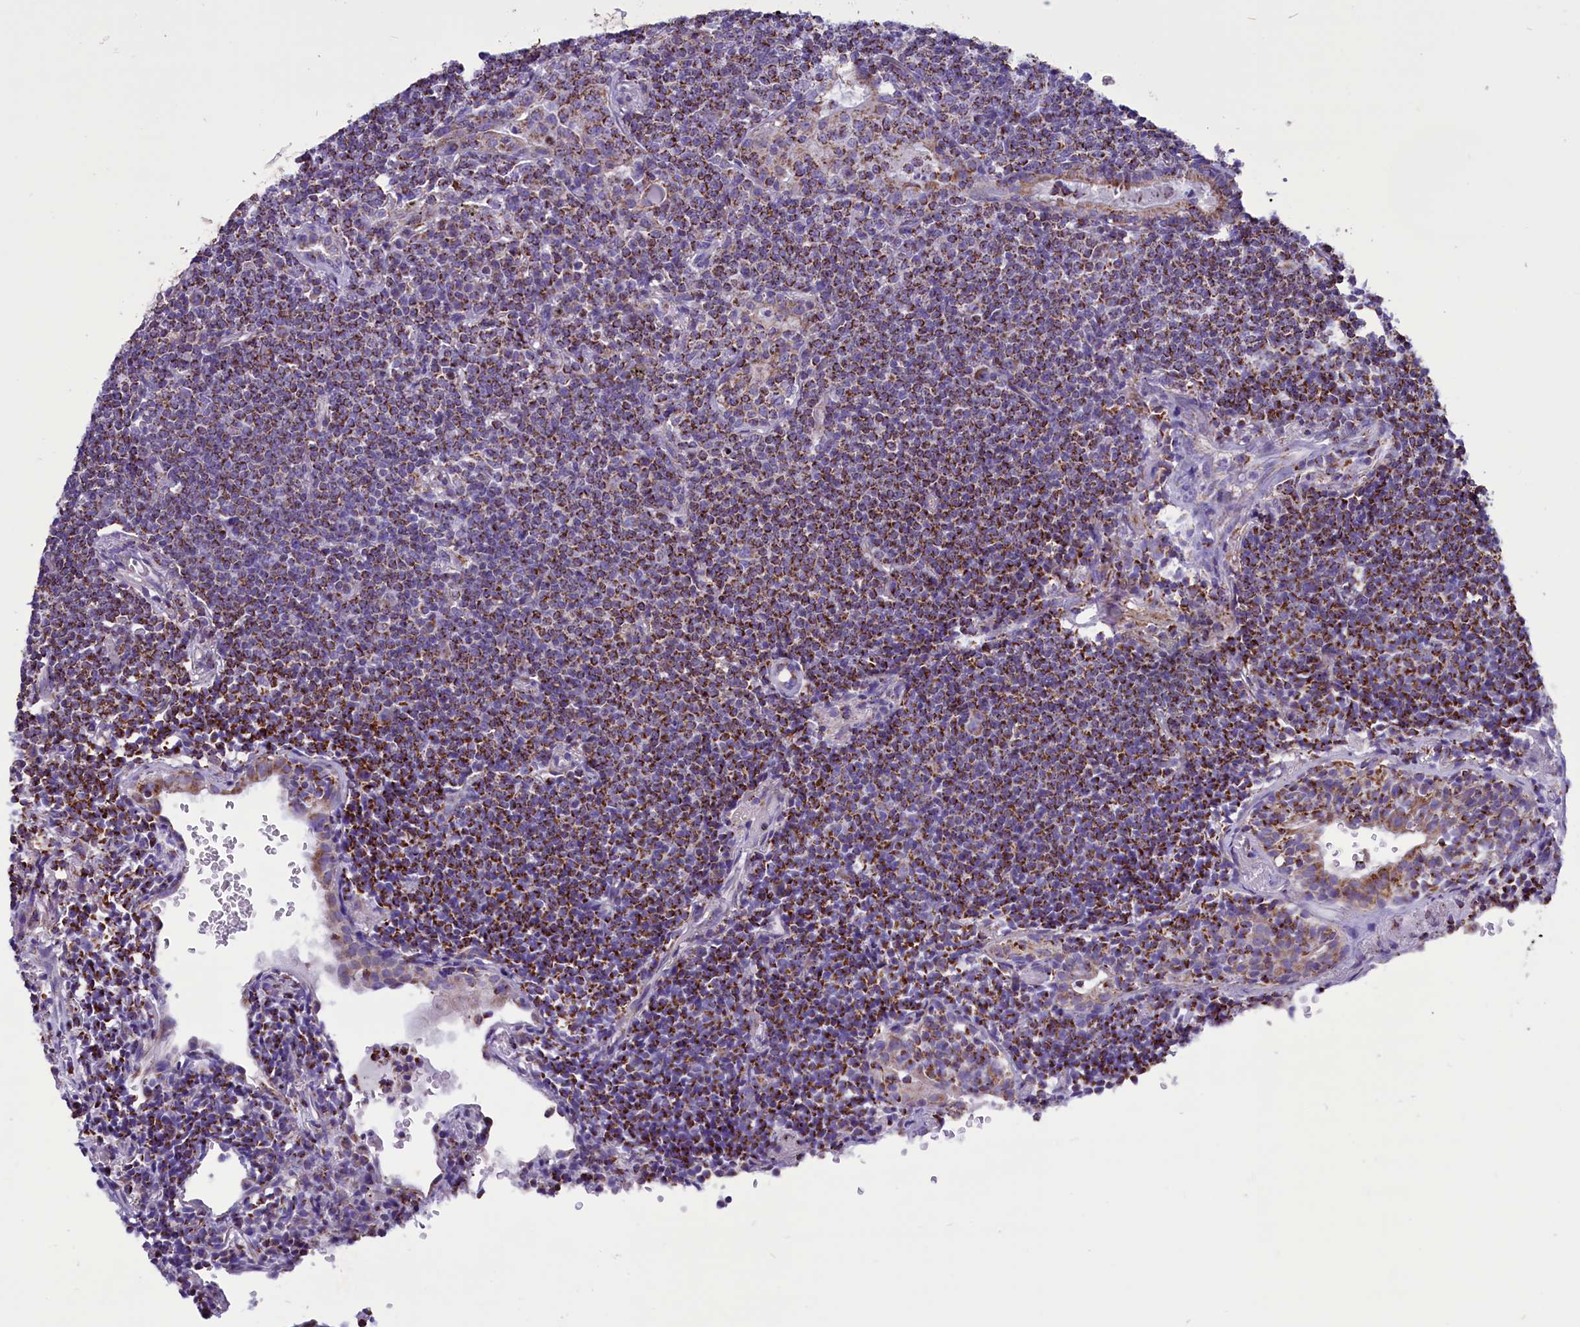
{"staining": {"intensity": "strong", "quantity": "25%-75%", "location": "cytoplasmic/membranous"}, "tissue": "lymphoma", "cell_type": "Tumor cells", "image_type": "cancer", "snomed": [{"axis": "morphology", "description": "Malignant lymphoma, non-Hodgkin's type, Low grade"}, {"axis": "topography", "description": "Lung"}], "caption": "A photomicrograph of human lymphoma stained for a protein exhibits strong cytoplasmic/membranous brown staining in tumor cells.", "gene": "ICA1L", "patient": {"sex": "female", "age": 71}}